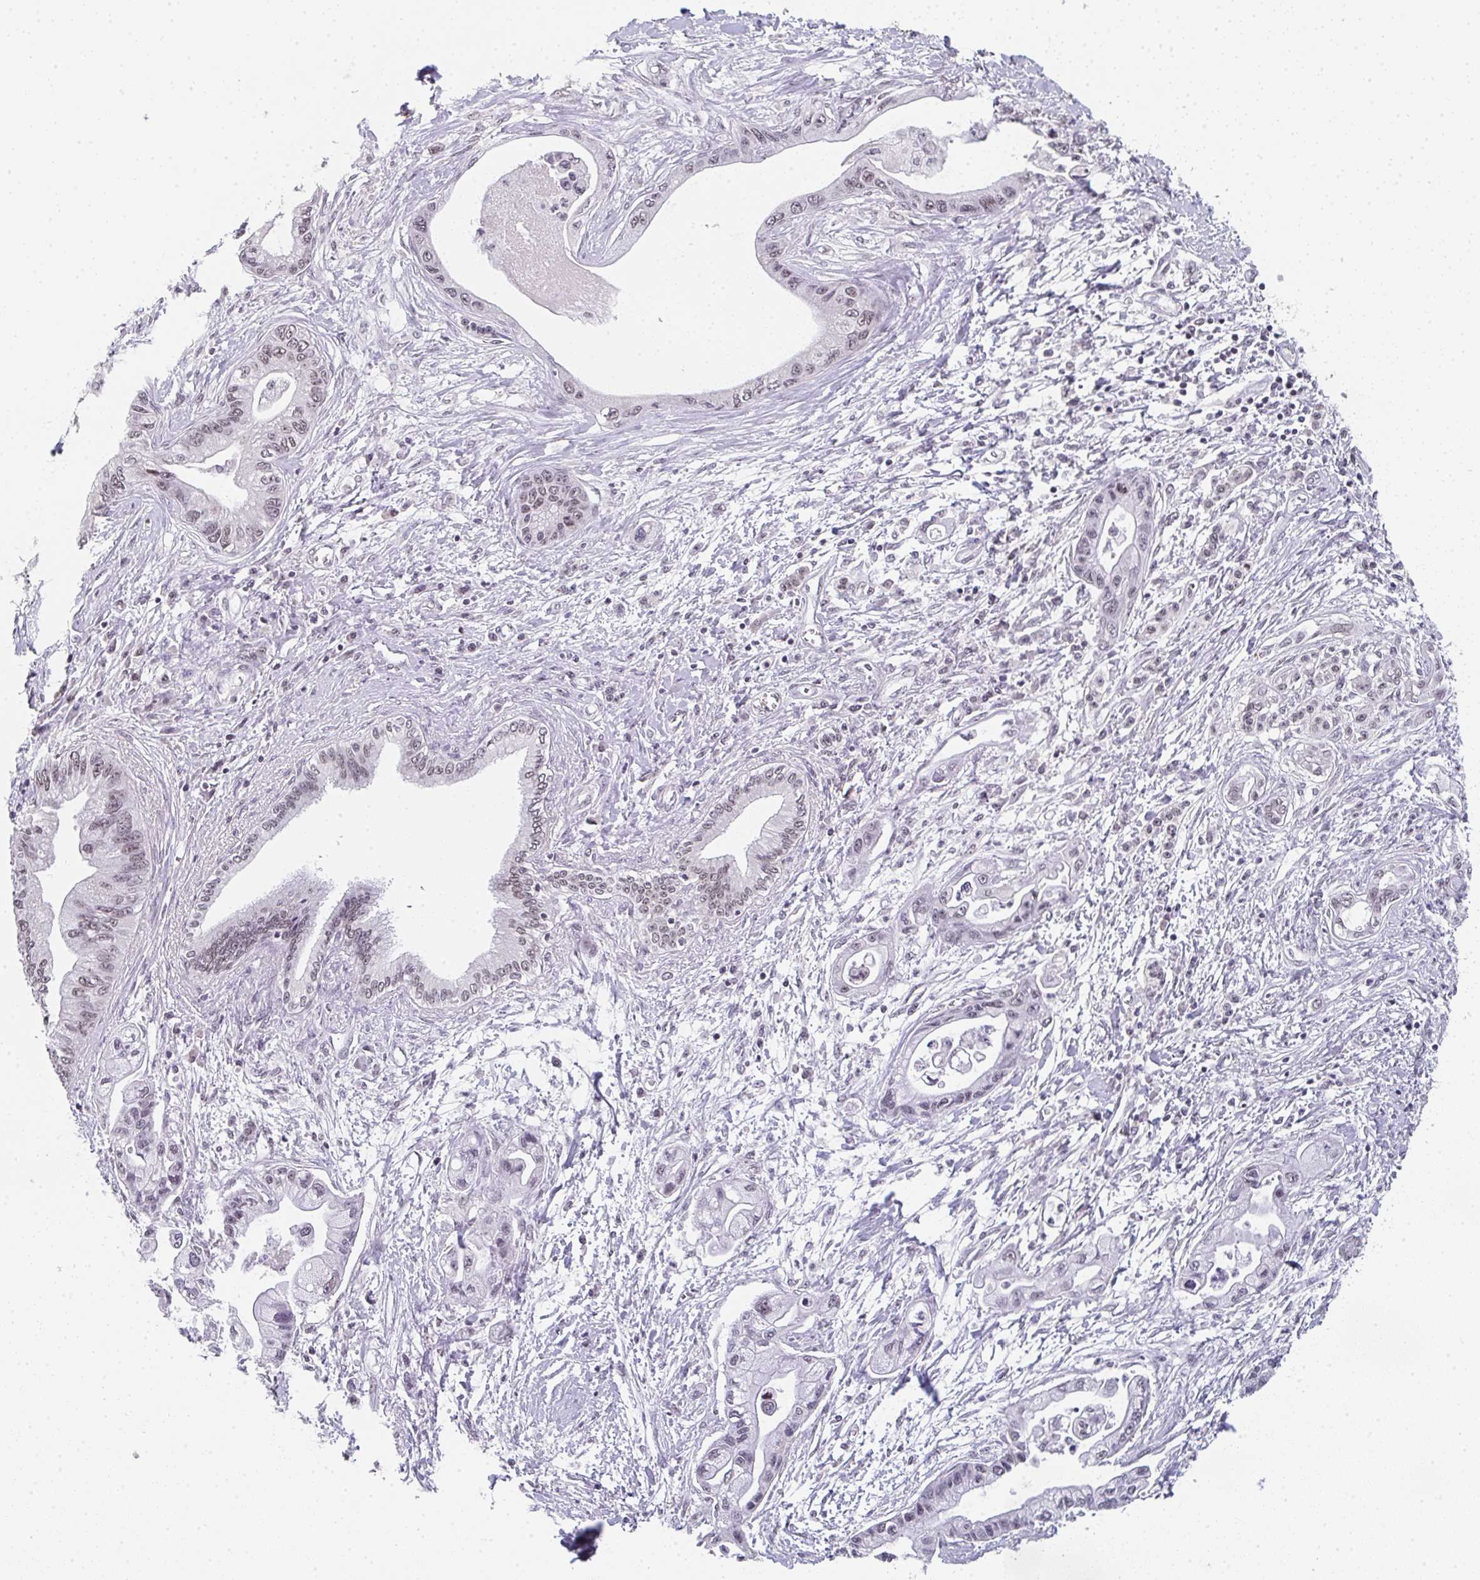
{"staining": {"intensity": "weak", "quantity": "25%-75%", "location": "nuclear"}, "tissue": "pancreatic cancer", "cell_type": "Tumor cells", "image_type": "cancer", "snomed": [{"axis": "morphology", "description": "Adenocarcinoma, NOS"}, {"axis": "topography", "description": "Pancreas"}], "caption": "Immunohistochemistry (IHC) image of pancreatic cancer (adenocarcinoma) stained for a protein (brown), which exhibits low levels of weak nuclear staining in about 25%-75% of tumor cells.", "gene": "DKC1", "patient": {"sex": "male", "age": 61}}